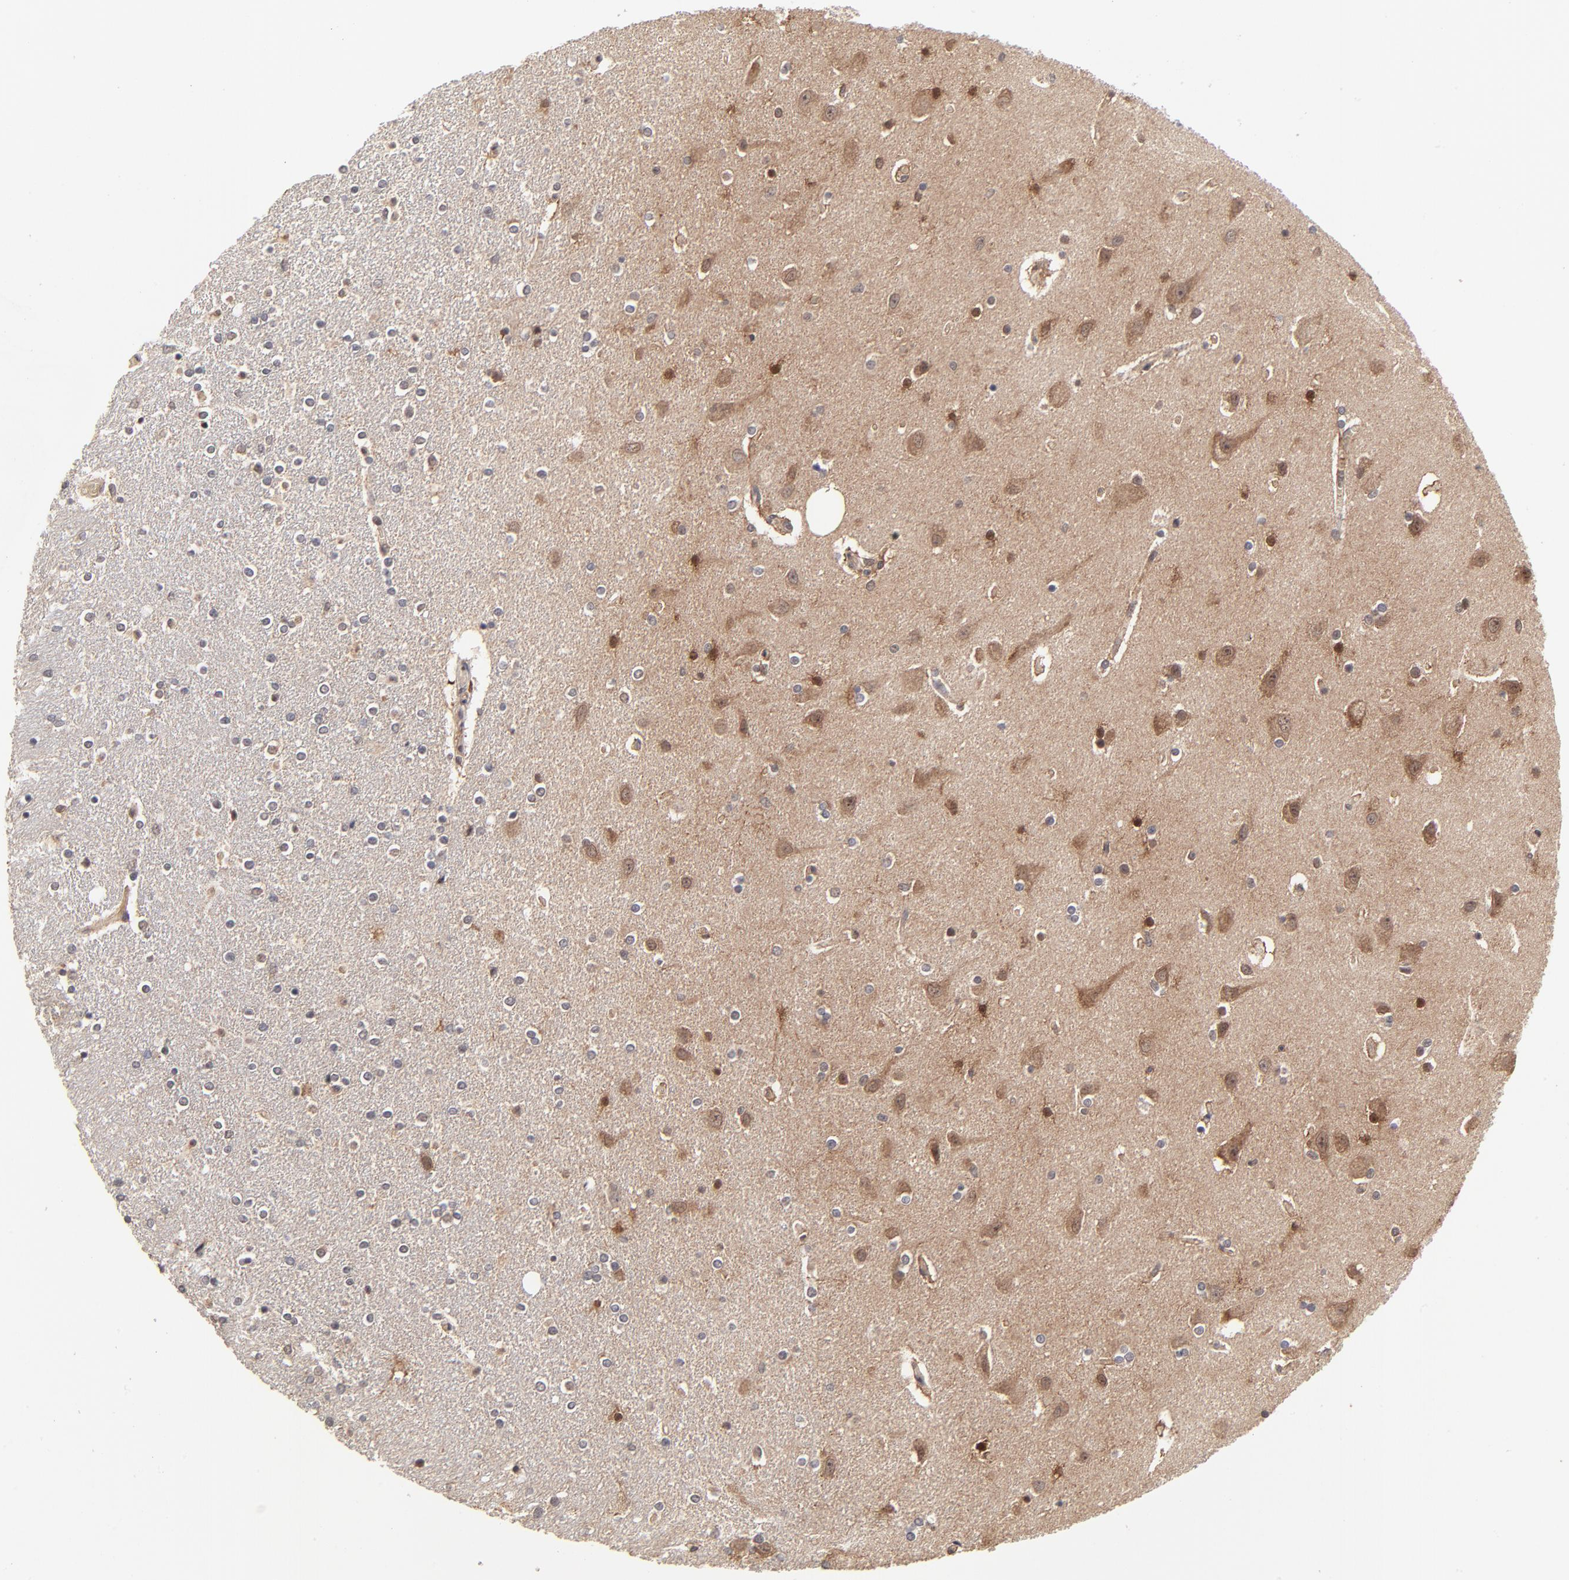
{"staining": {"intensity": "negative", "quantity": "none", "location": "none"}, "tissue": "caudate", "cell_type": "Glial cells", "image_type": "normal", "snomed": [{"axis": "morphology", "description": "Normal tissue, NOS"}, {"axis": "topography", "description": "Lateral ventricle wall"}], "caption": "Immunohistochemistry histopathology image of normal caudate stained for a protein (brown), which exhibits no positivity in glial cells. (IHC, brightfield microscopy, high magnification).", "gene": "FRMD8", "patient": {"sex": "female", "age": 54}}